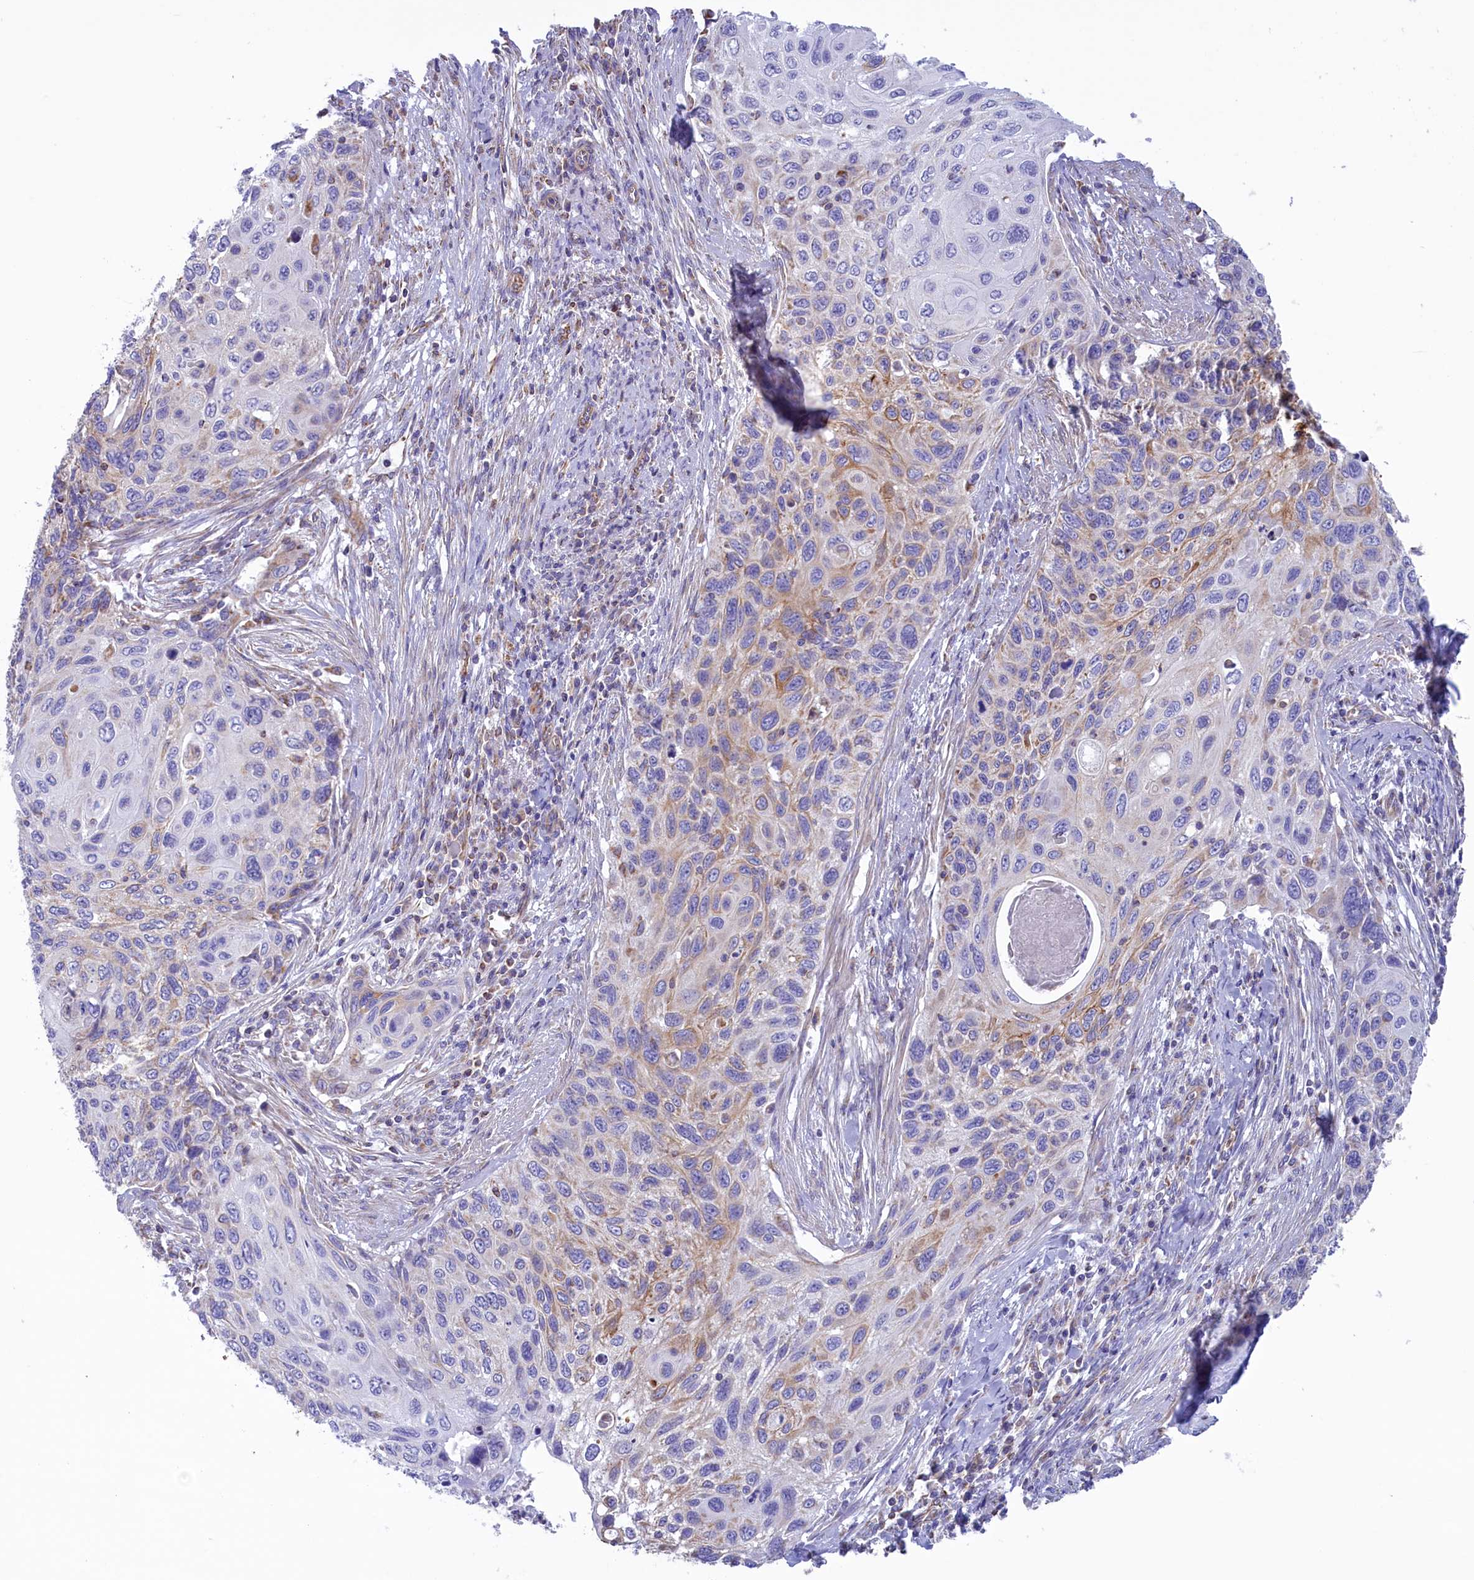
{"staining": {"intensity": "weak", "quantity": "25%-75%", "location": "cytoplasmic/membranous"}, "tissue": "cervical cancer", "cell_type": "Tumor cells", "image_type": "cancer", "snomed": [{"axis": "morphology", "description": "Squamous cell carcinoma, NOS"}, {"axis": "topography", "description": "Cervix"}], "caption": "Immunohistochemical staining of squamous cell carcinoma (cervical) displays low levels of weak cytoplasmic/membranous protein expression in about 25%-75% of tumor cells. (Stains: DAB in brown, nuclei in blue, Microscopy: brightfield microscopy at high magnification).", "gene": "GATB", "patient": {"sex": "female", "age": 70}}